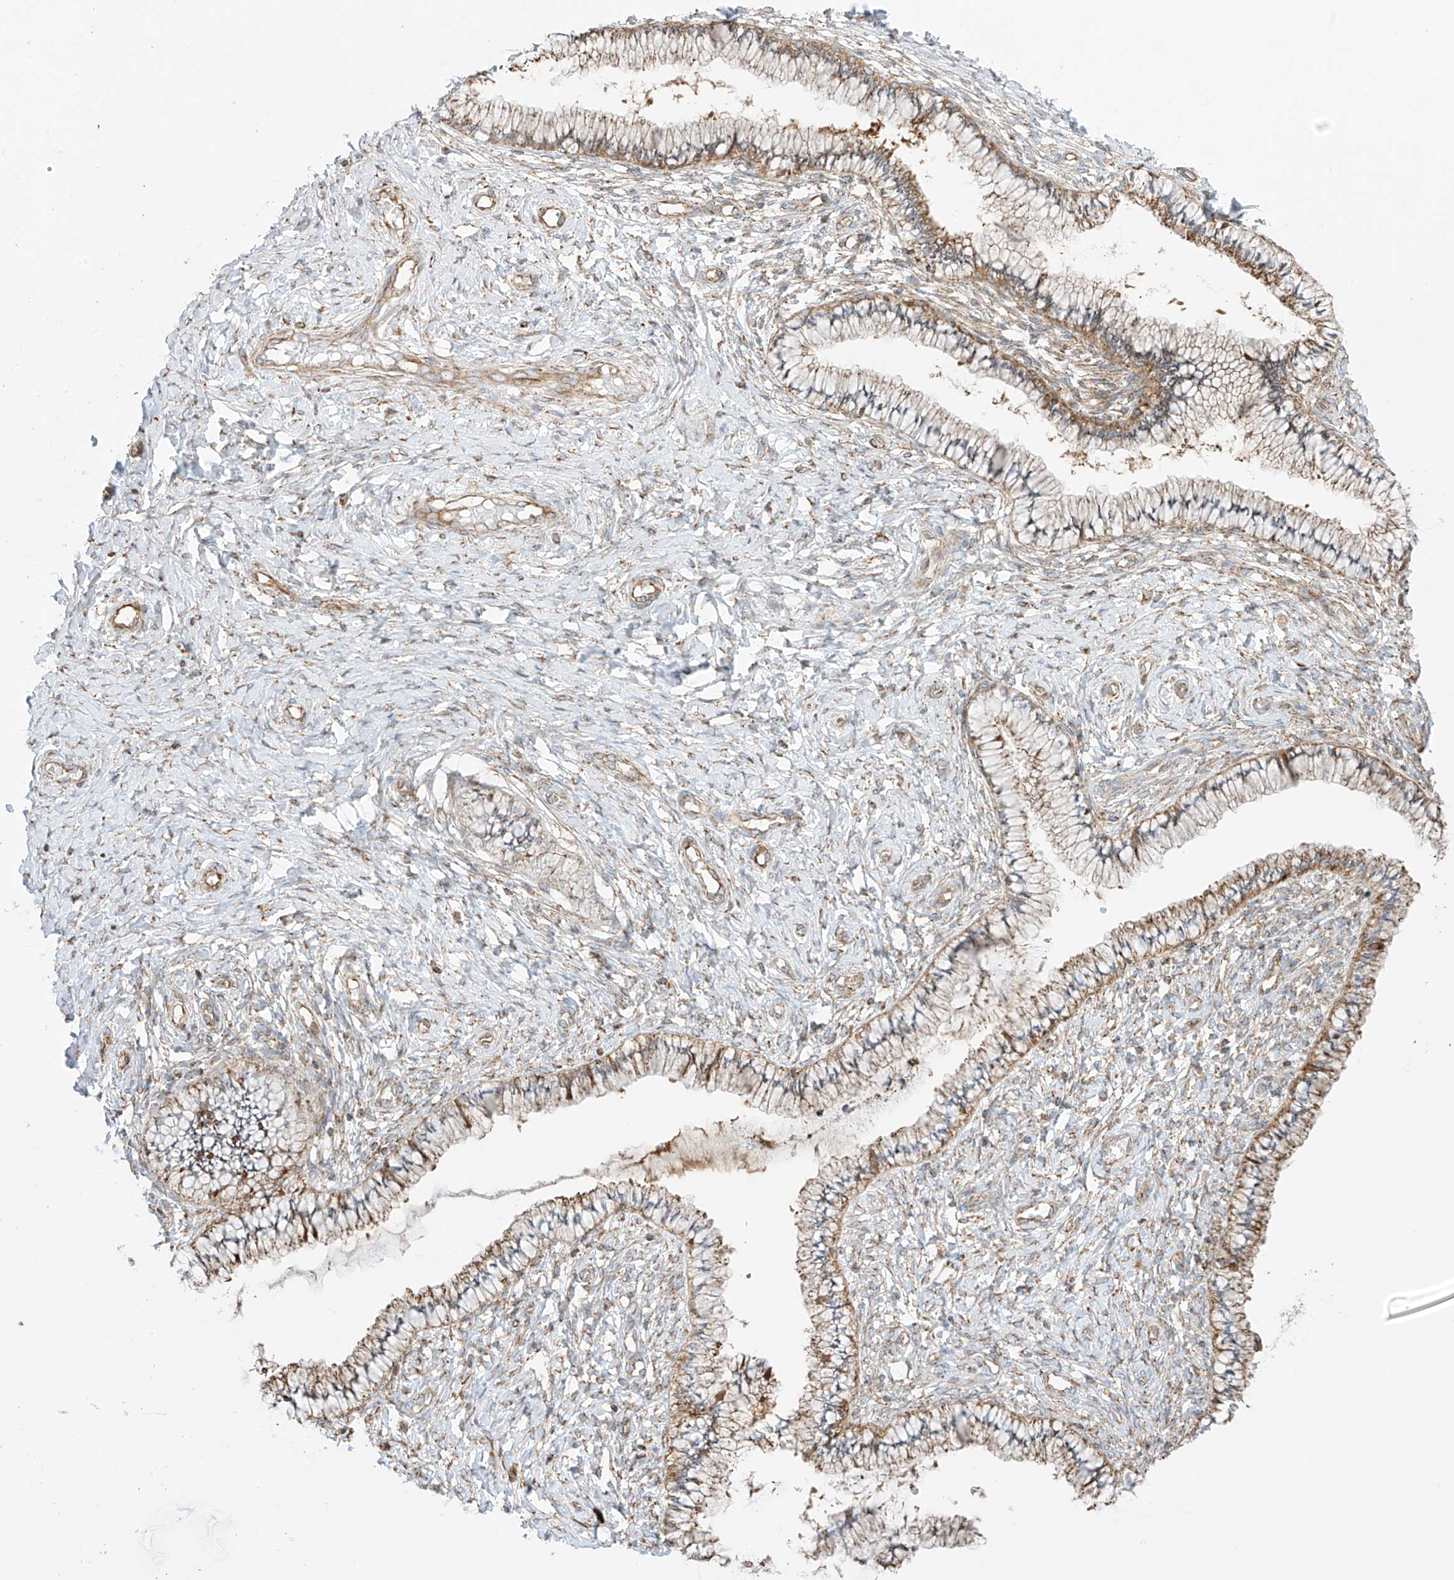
{"staining": {"intensity": "moderate", "quantity": ">75%", "location": "cytoplasmic/membranous"}, "tissue": "cervix", "cell_type": "Glandular cells", "image_type": "normal", "snomed": [{"axis": "morphology", "description": "Normal tissue, NOS"}, {"axis": "topography", "description": "Cervix"}], "caption": "An immunohistochemistry histopathology image of benign tissue is shown. Protein staining in brown shows moderate cytoplasmic/membranous positivity in cervix within glandular cells. Nuclei are stained in blue.", "gene": "XKR3", "patient": {"sex": "female", "age": 36}}